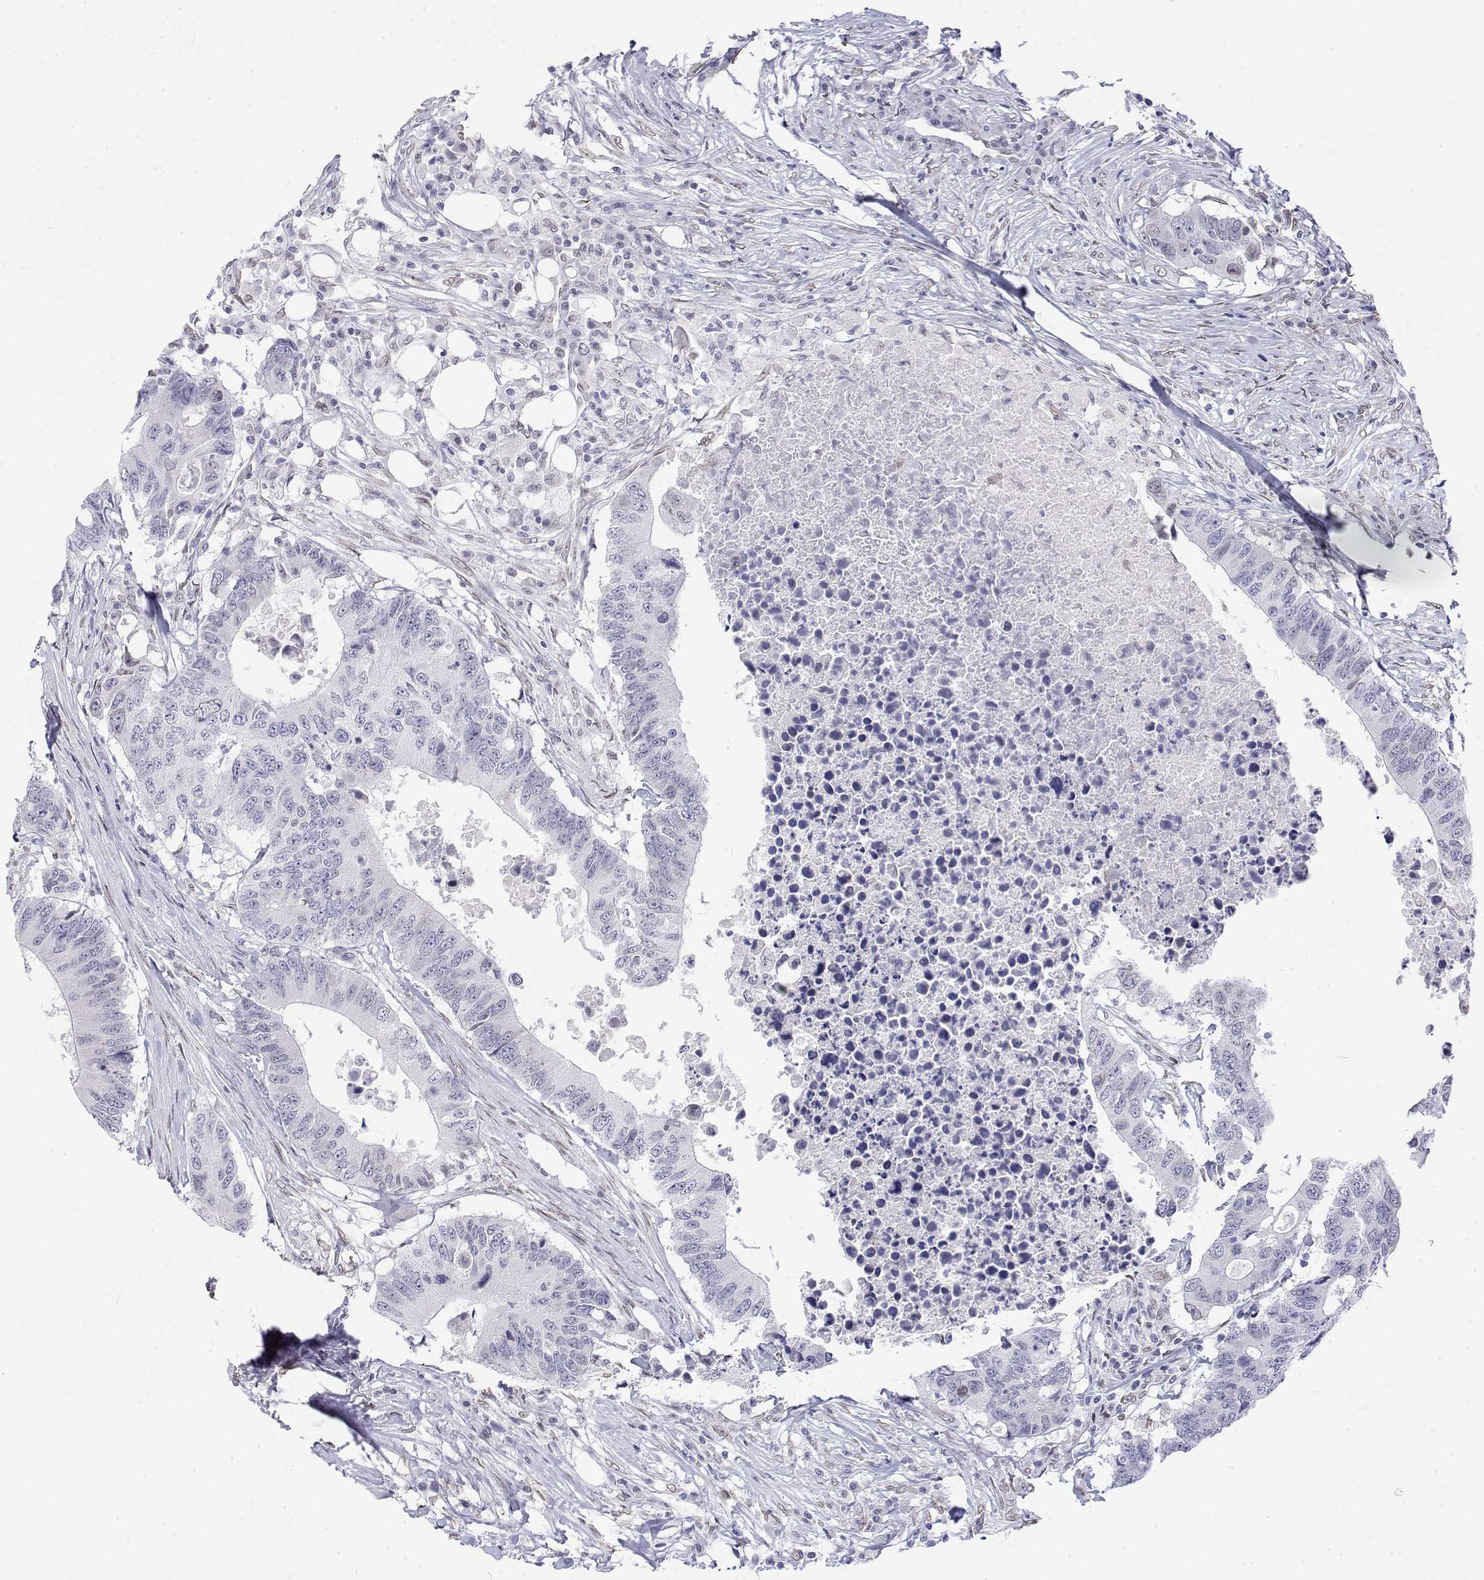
{"staining": {"intensity": "negative", "quantity": "none", "location": "none"}, "tissue": "colorectal cancer", "cell_type": "Tumor cells", "image_type": "cancer", "snomed": [{"axis": "morphology", "description": "Adenocarcinoma, NOS"}, {"axis": "topography", "description": "Colon"}], "caption": "The IHC image has no significant expression in tumor cells of colorectal cancer tissue.", "gene": "ZNF532", "patient": {"sex": "male", "age": 71}}